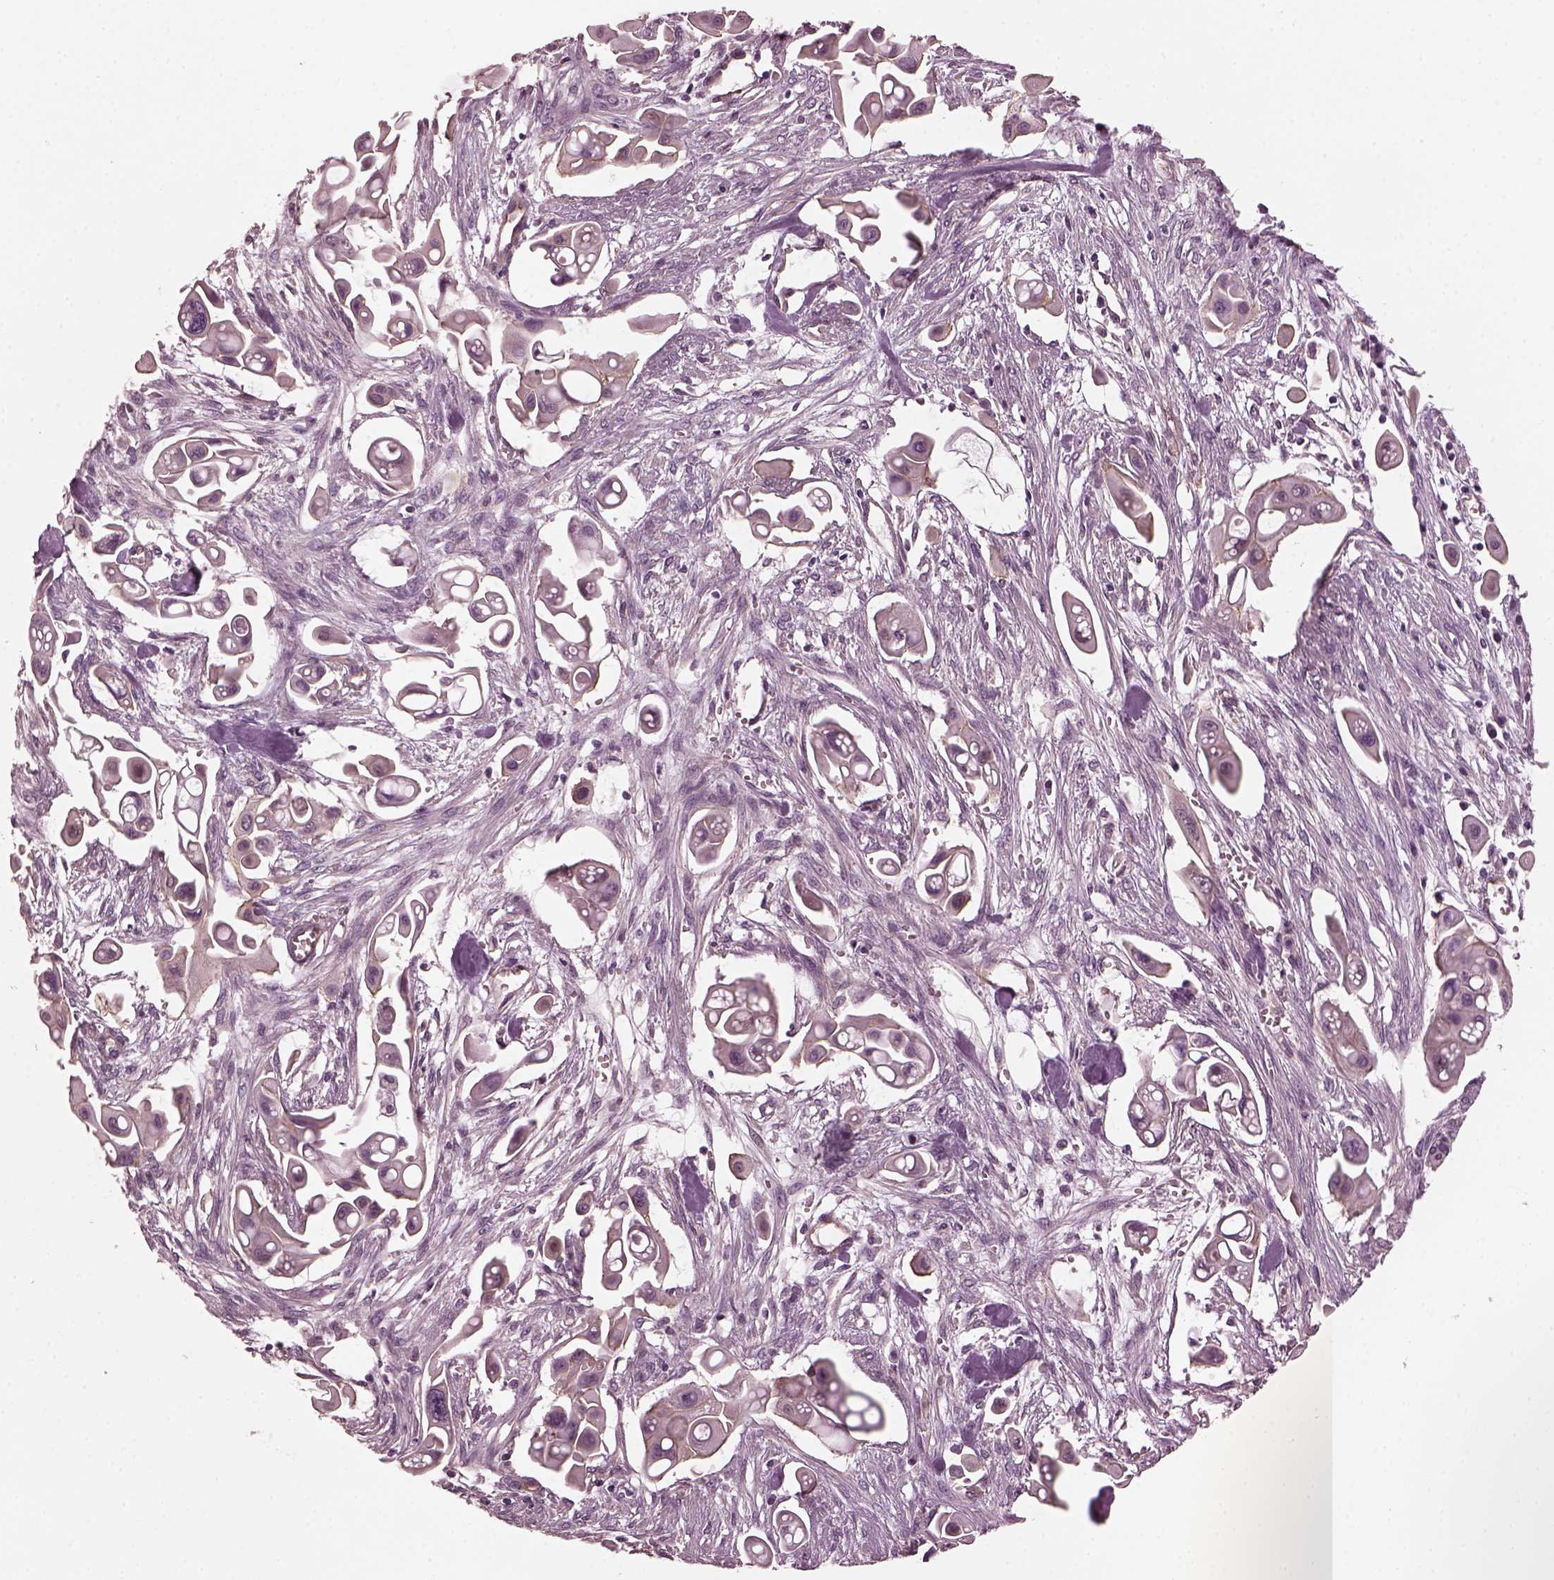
{"staining": {"intensity": "negative", "quantity": "none", "location": "none"}, "tissue": "pancreatic cancer", "cell_type": "Tumor cells", "image_type": "cancer", "snomed": [{"axis": "morphology", "description": "Adenocarcinoma, NOS"}, {"axis": "topography", "description": "Pancreas"}], "caption": "Immunohistochemistry (IHC) of pancreatic cancer displays no expression in tumor cells.", "gene": "ODAD1", "patient": {"sex": "male", "age": 50}}